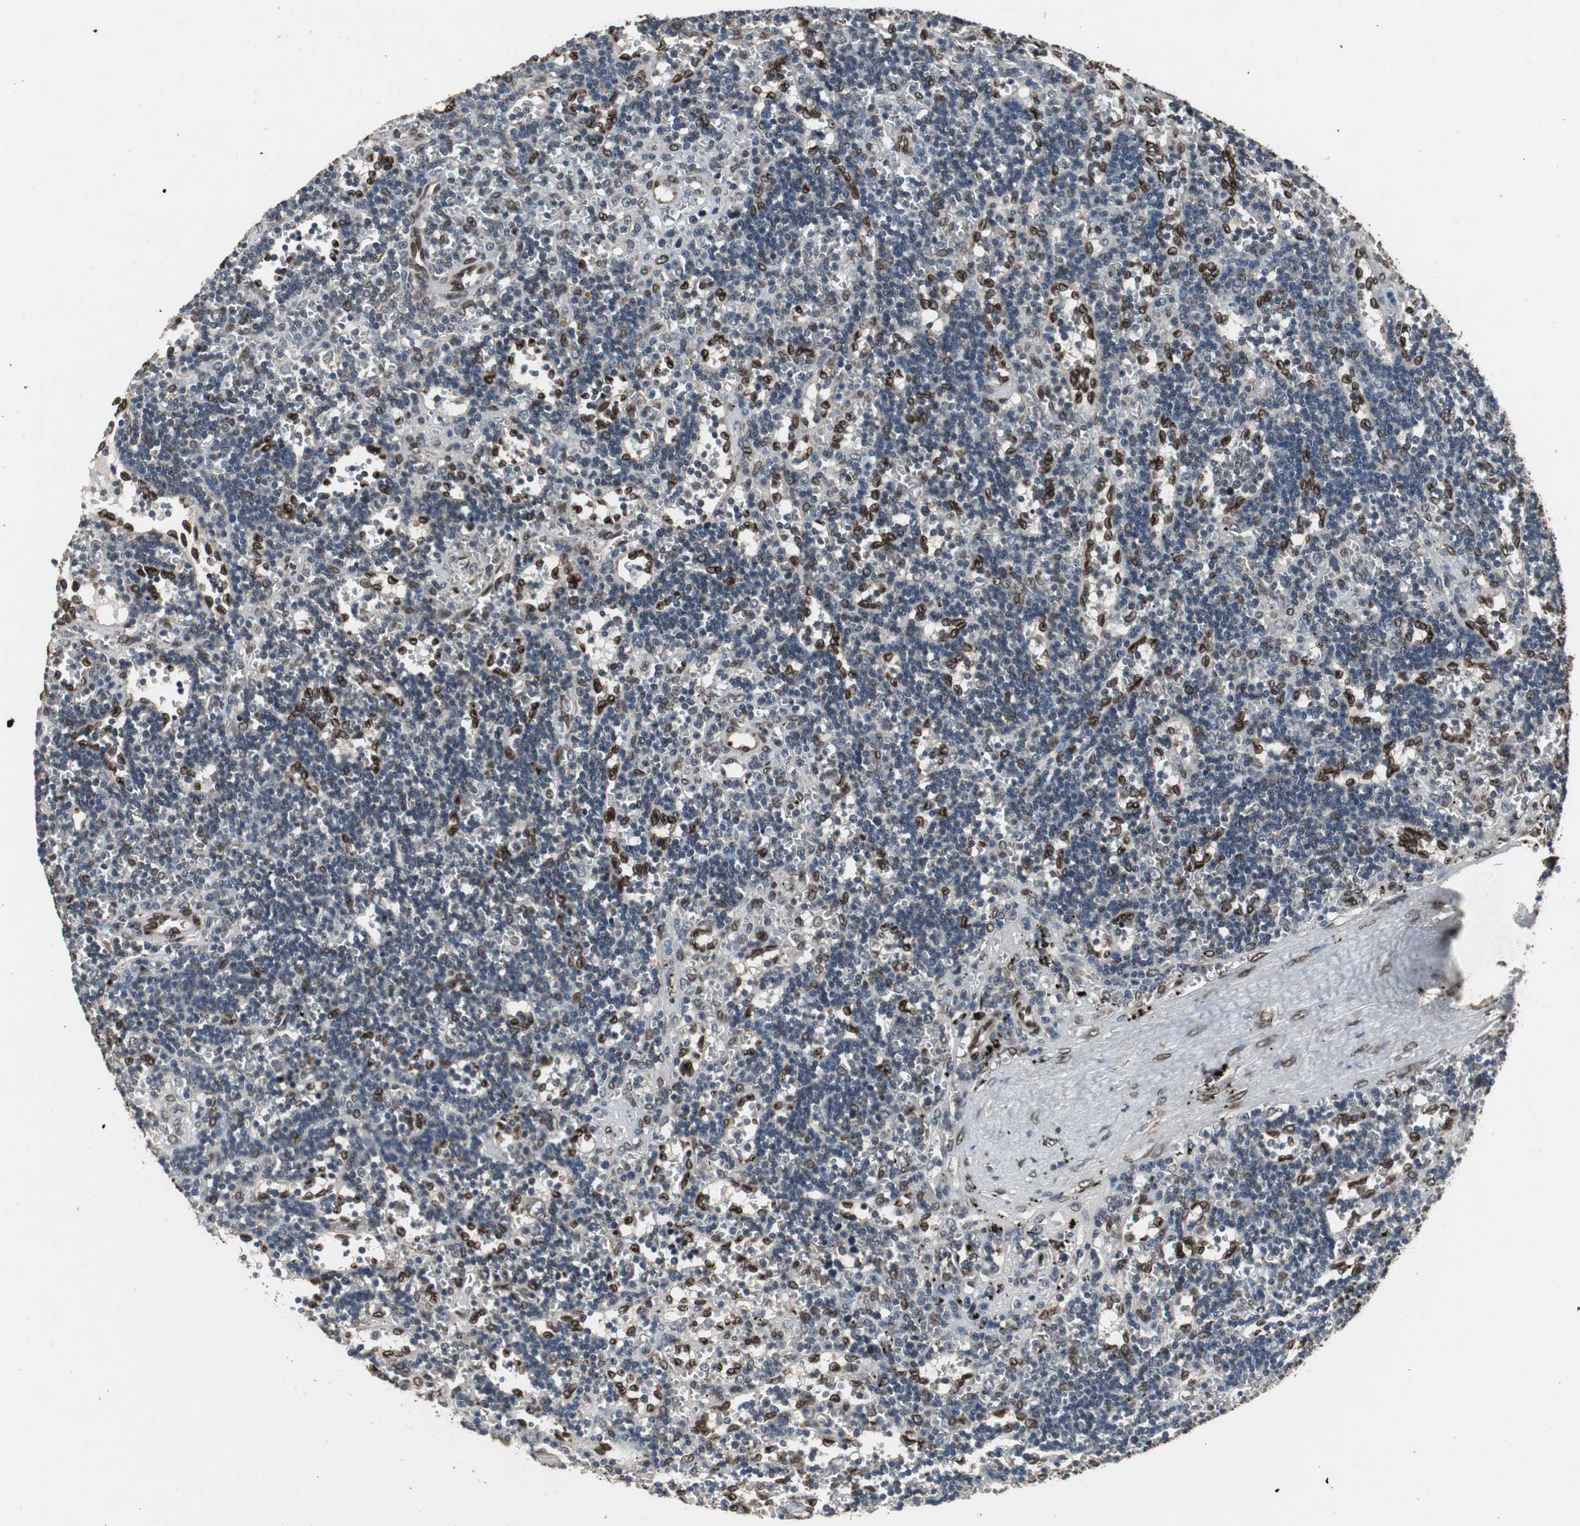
{"staining": {"intensity": "strong", "quantity": "25%-75%", "location": "cytoplasmic/membranous,nuclear"}, "tissue": "lymphoma", "cell_type": "Tumor cells", "image_type": "cancer", "snomed": [{"axis": "morphology", "description": "Malignant lymphoma, non-Hodgkin's type, Low grade"}, {"axis": "topography", "description": "Spleen"}], "caption": "Immunohistochemistry image of neoplastic tissue: human lymphoma stained using immunohistochemistry (IHC) shows high levels of strong protein expression localized specifically in the cytoplasmic/membranous and nuclear of tumor cells, appearing as a cytoplasmic/membranous and nuclear brown color.", "gene": "LMNA", "patient": {"sex": "male", "age": 60}}